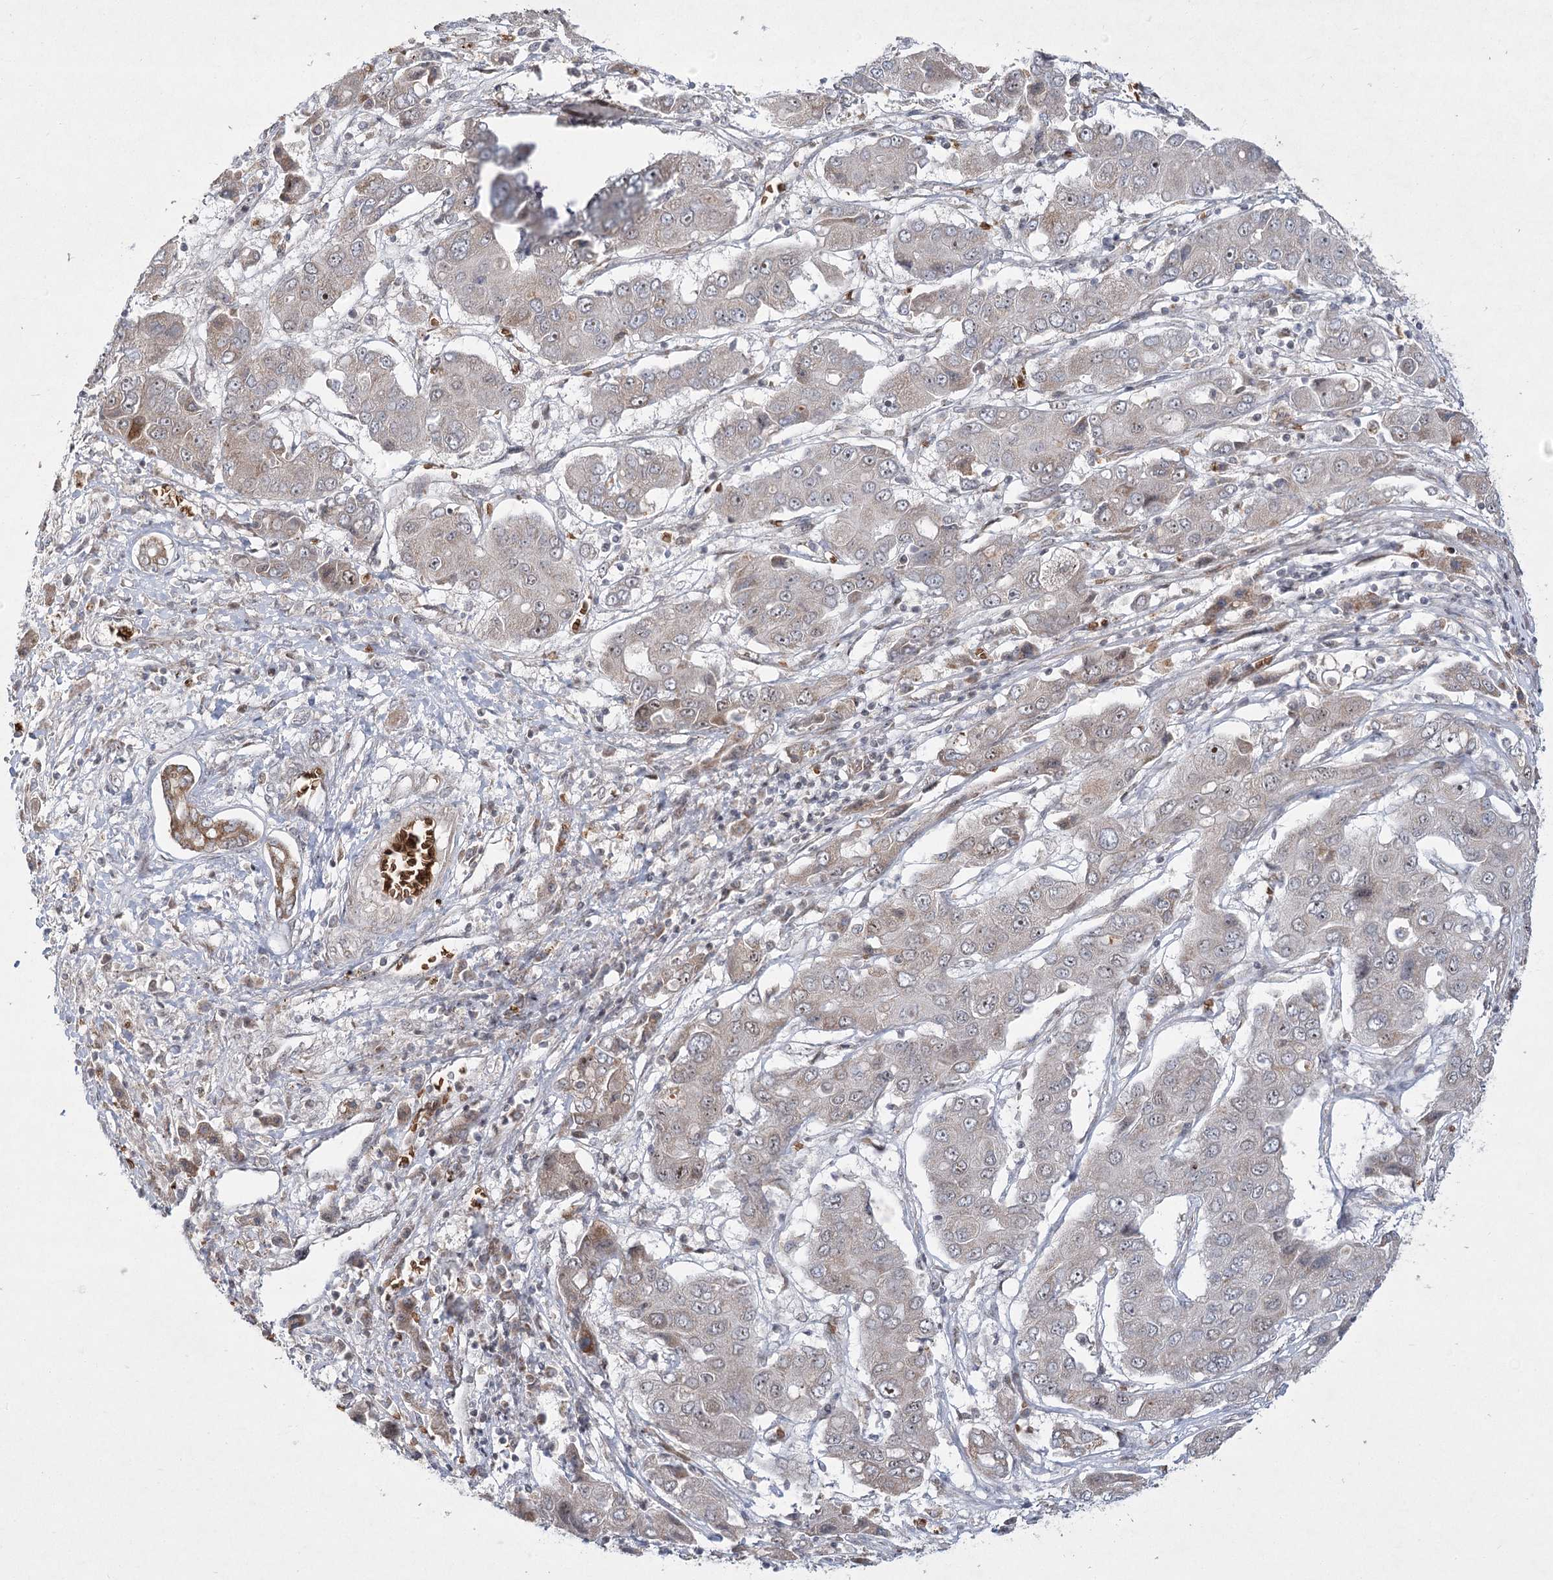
{"staining": {"intensity": "negative", "quantity": "none", "location": "none"}, "tissue": "liver cancer", "cell_type": "Tumor cells", "image_type": "cancer", "snomed": [{"axis": "morphology", "description": "Cholangiocarcinoma"}, {"axis": "topography", "description": "Liver"}], "caption": "Human liver cancer (cholangiocarcinoma) stained for a protein using immunohistochemistry (IHC) exhibits no positivity in tumor cells.", "gene": "NSMCE4A", "patient": {"sex": "male", "age": 67}}